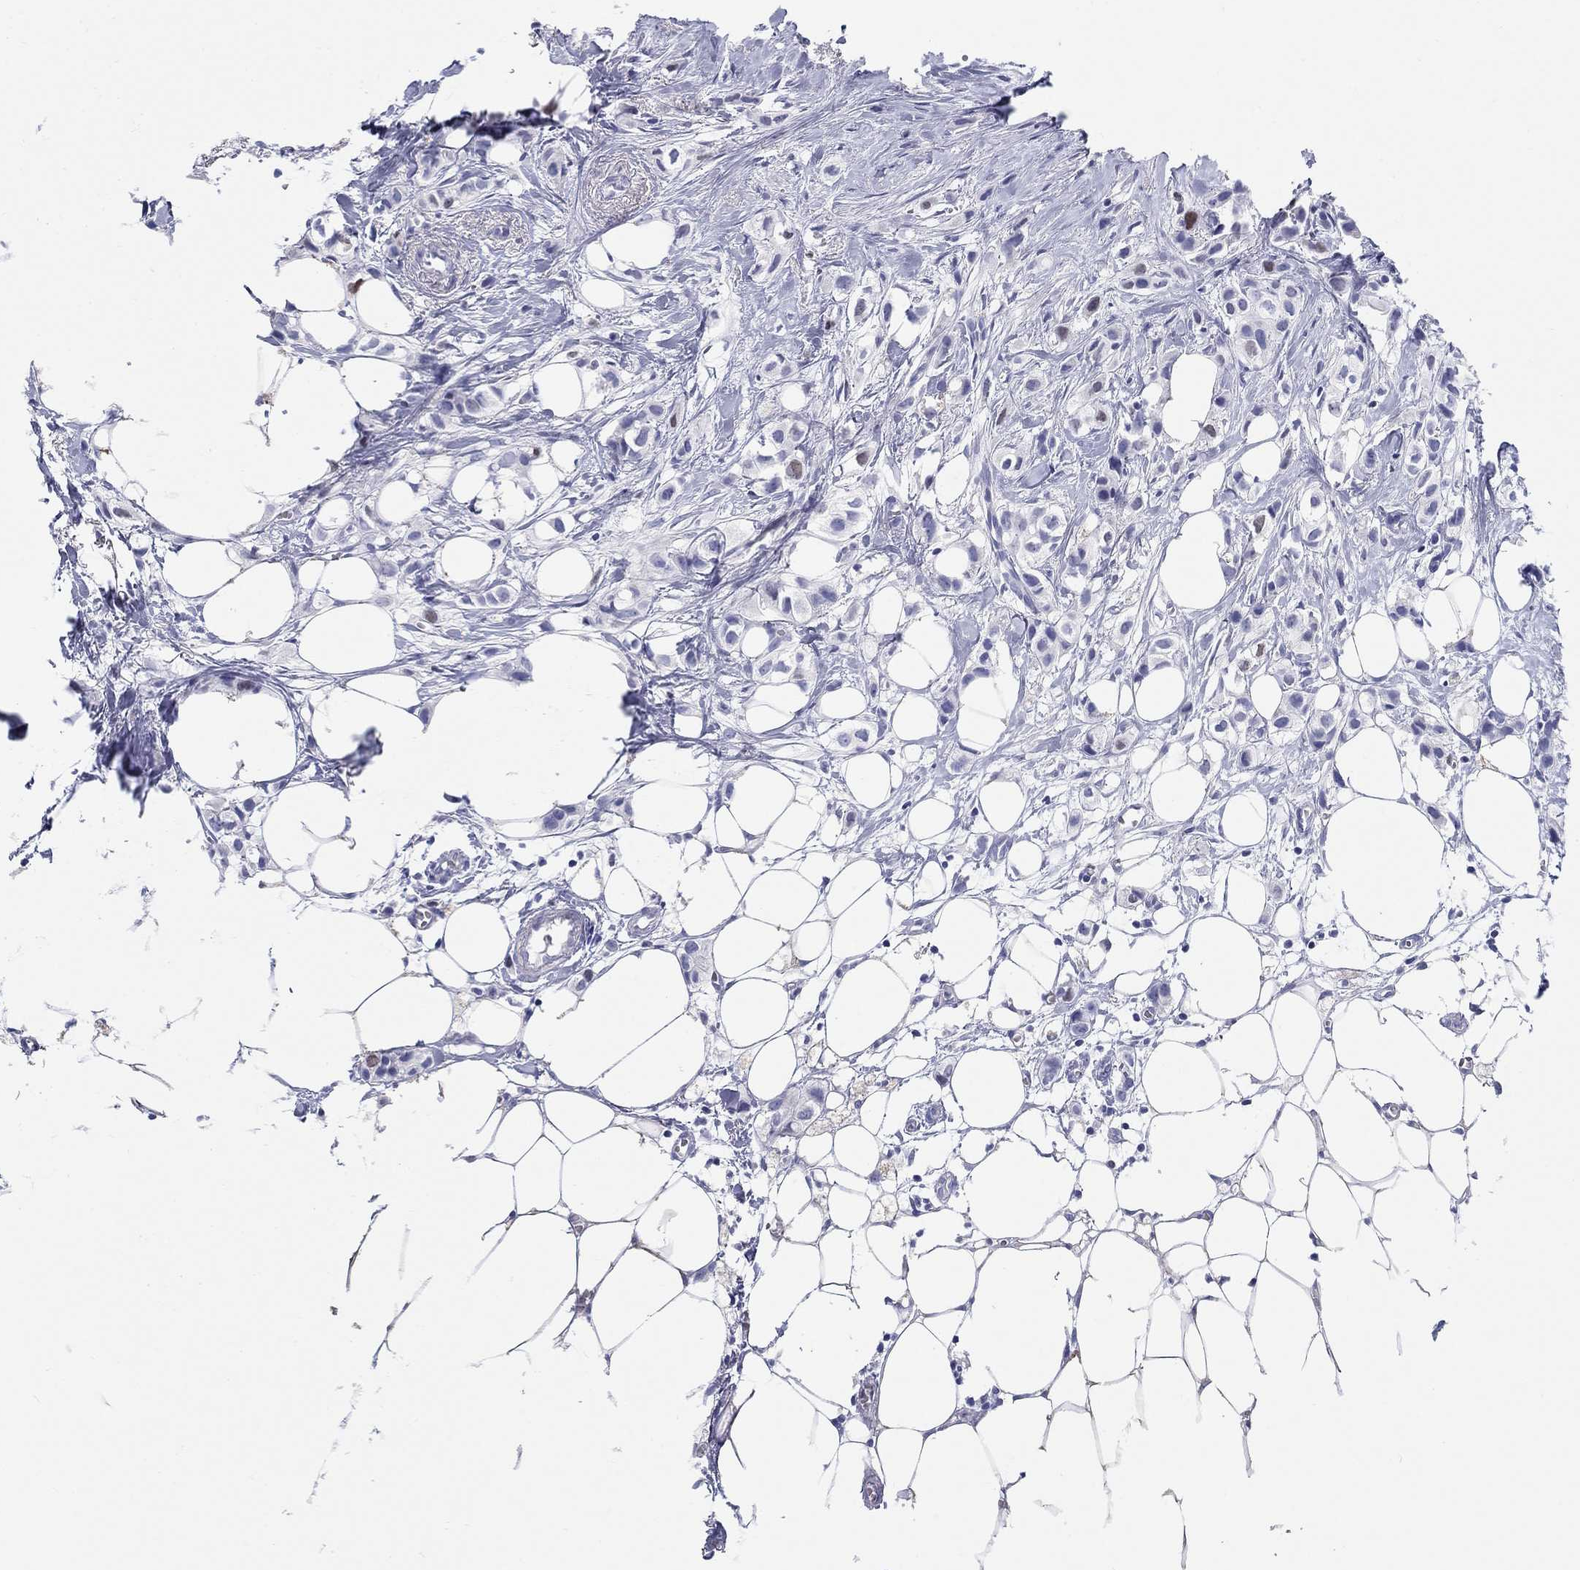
{"staining": {"intensity": "negative", "quantity": "none", "location": "none"}, "tissue": "breast cancer", "cell_type": "Tumor cells", "image_type": "cancer", "snomed": [{"axis": "morphology", "description": "Duct carcinoma"}, {"axis": "topography", "description": "Breast"}], "caption": "Histopathology image shows no protein staining in tumor cells of intraductal carcinoma (breast) tissue.", "gene": "LAMP5", "patient": {"sex": "female", "age": 85}}